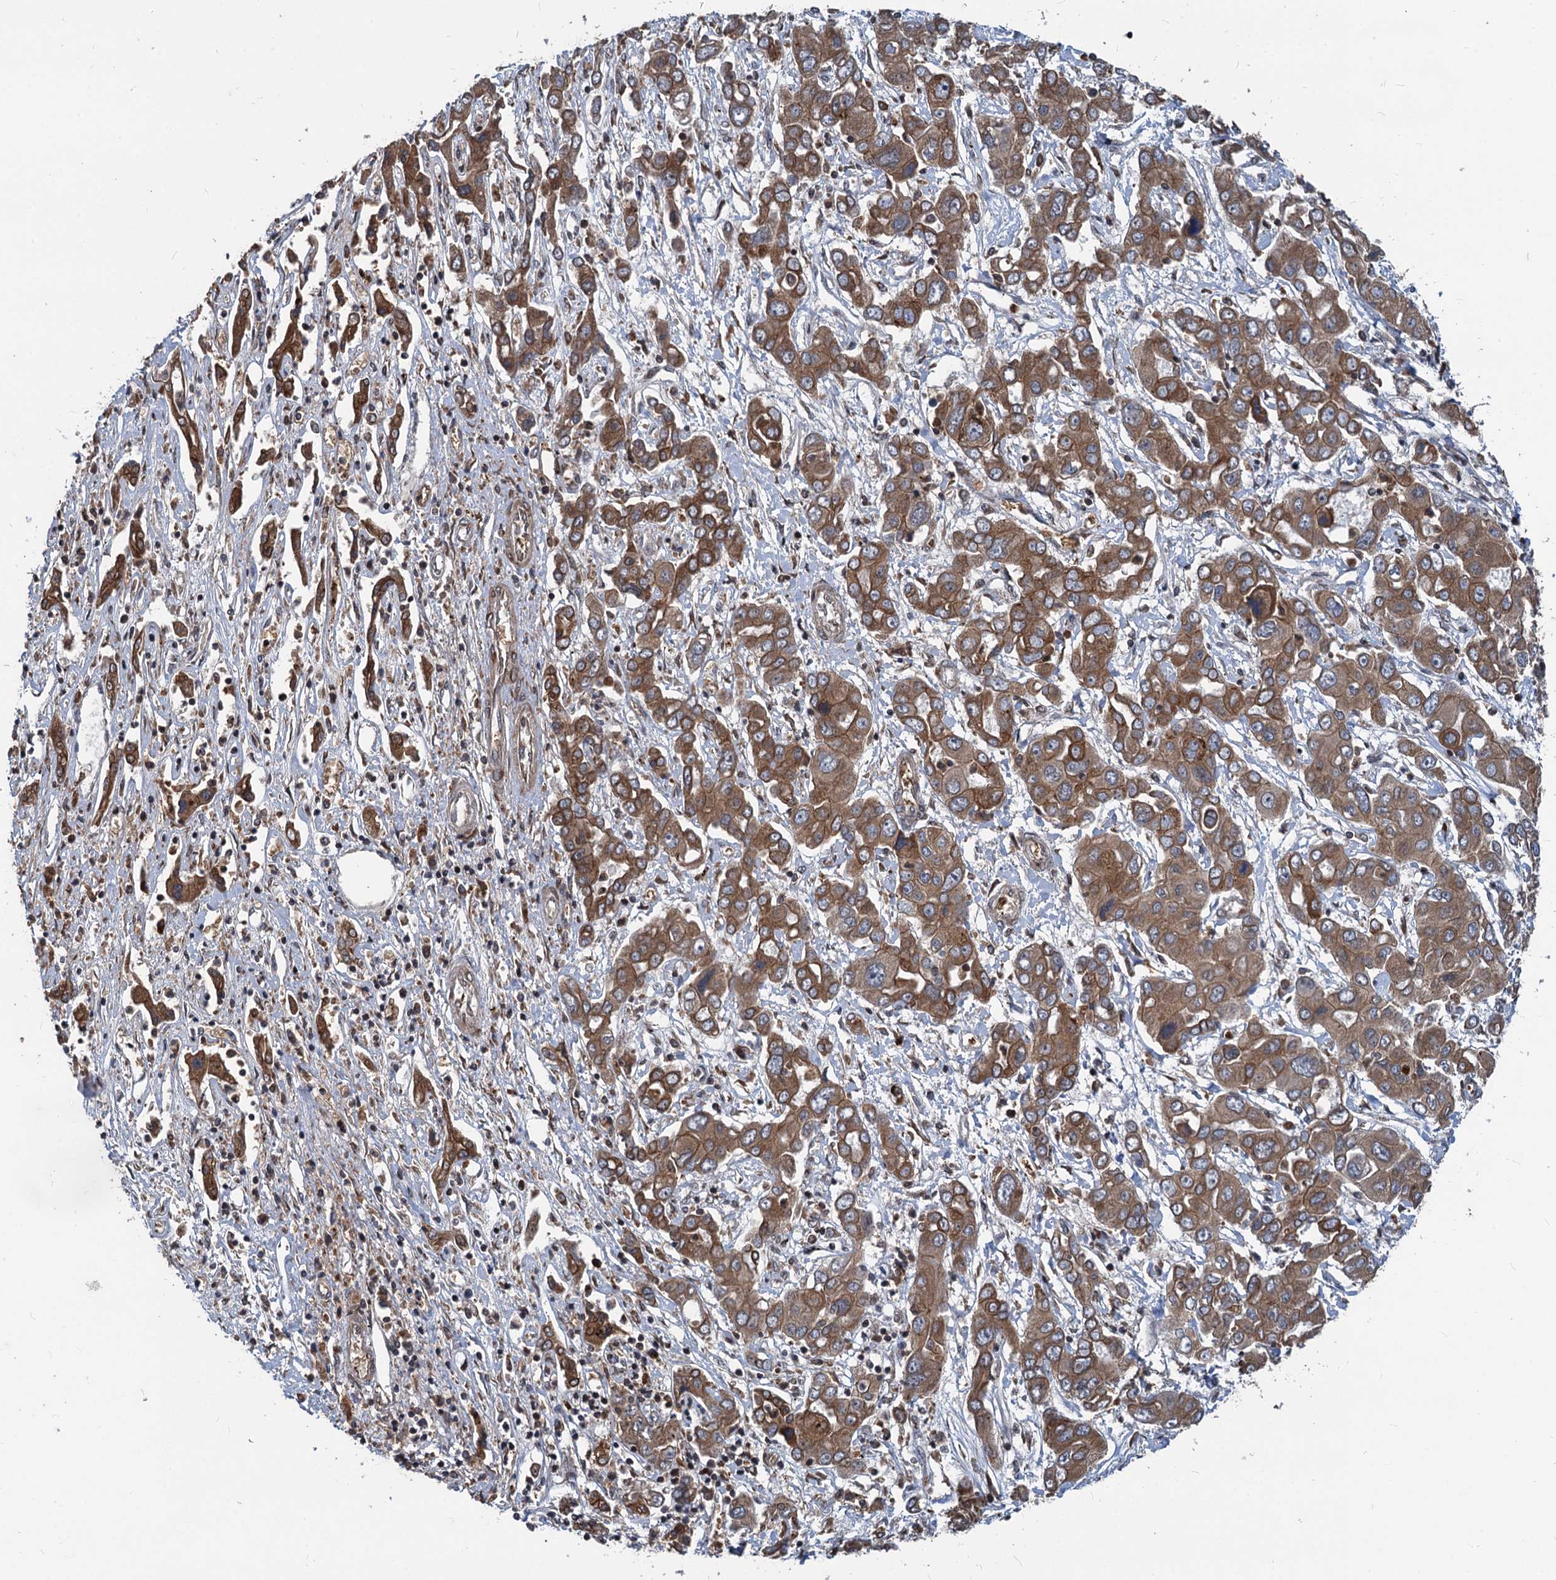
{"staining": {"intensity": "strong", "quantity": ">75%", "location": "cytoplasmic/membranous"}, "tissue": "liver cancer", "cell_type": "Tumor cells", "image_type": "cancer", "snomed": [{"axis": "morphology", "description": "Cholangiocarcinoma"}, {"axis": "topography", "description": "Liver"}], "caption": "The histopathology image reveals staining of liver cancer, revealing strong cytoplasmic/membranous protein positivity (brown color) within tumor cells.", "gene": "STIM1", "patient": {"sex": "male", "age": 67}}